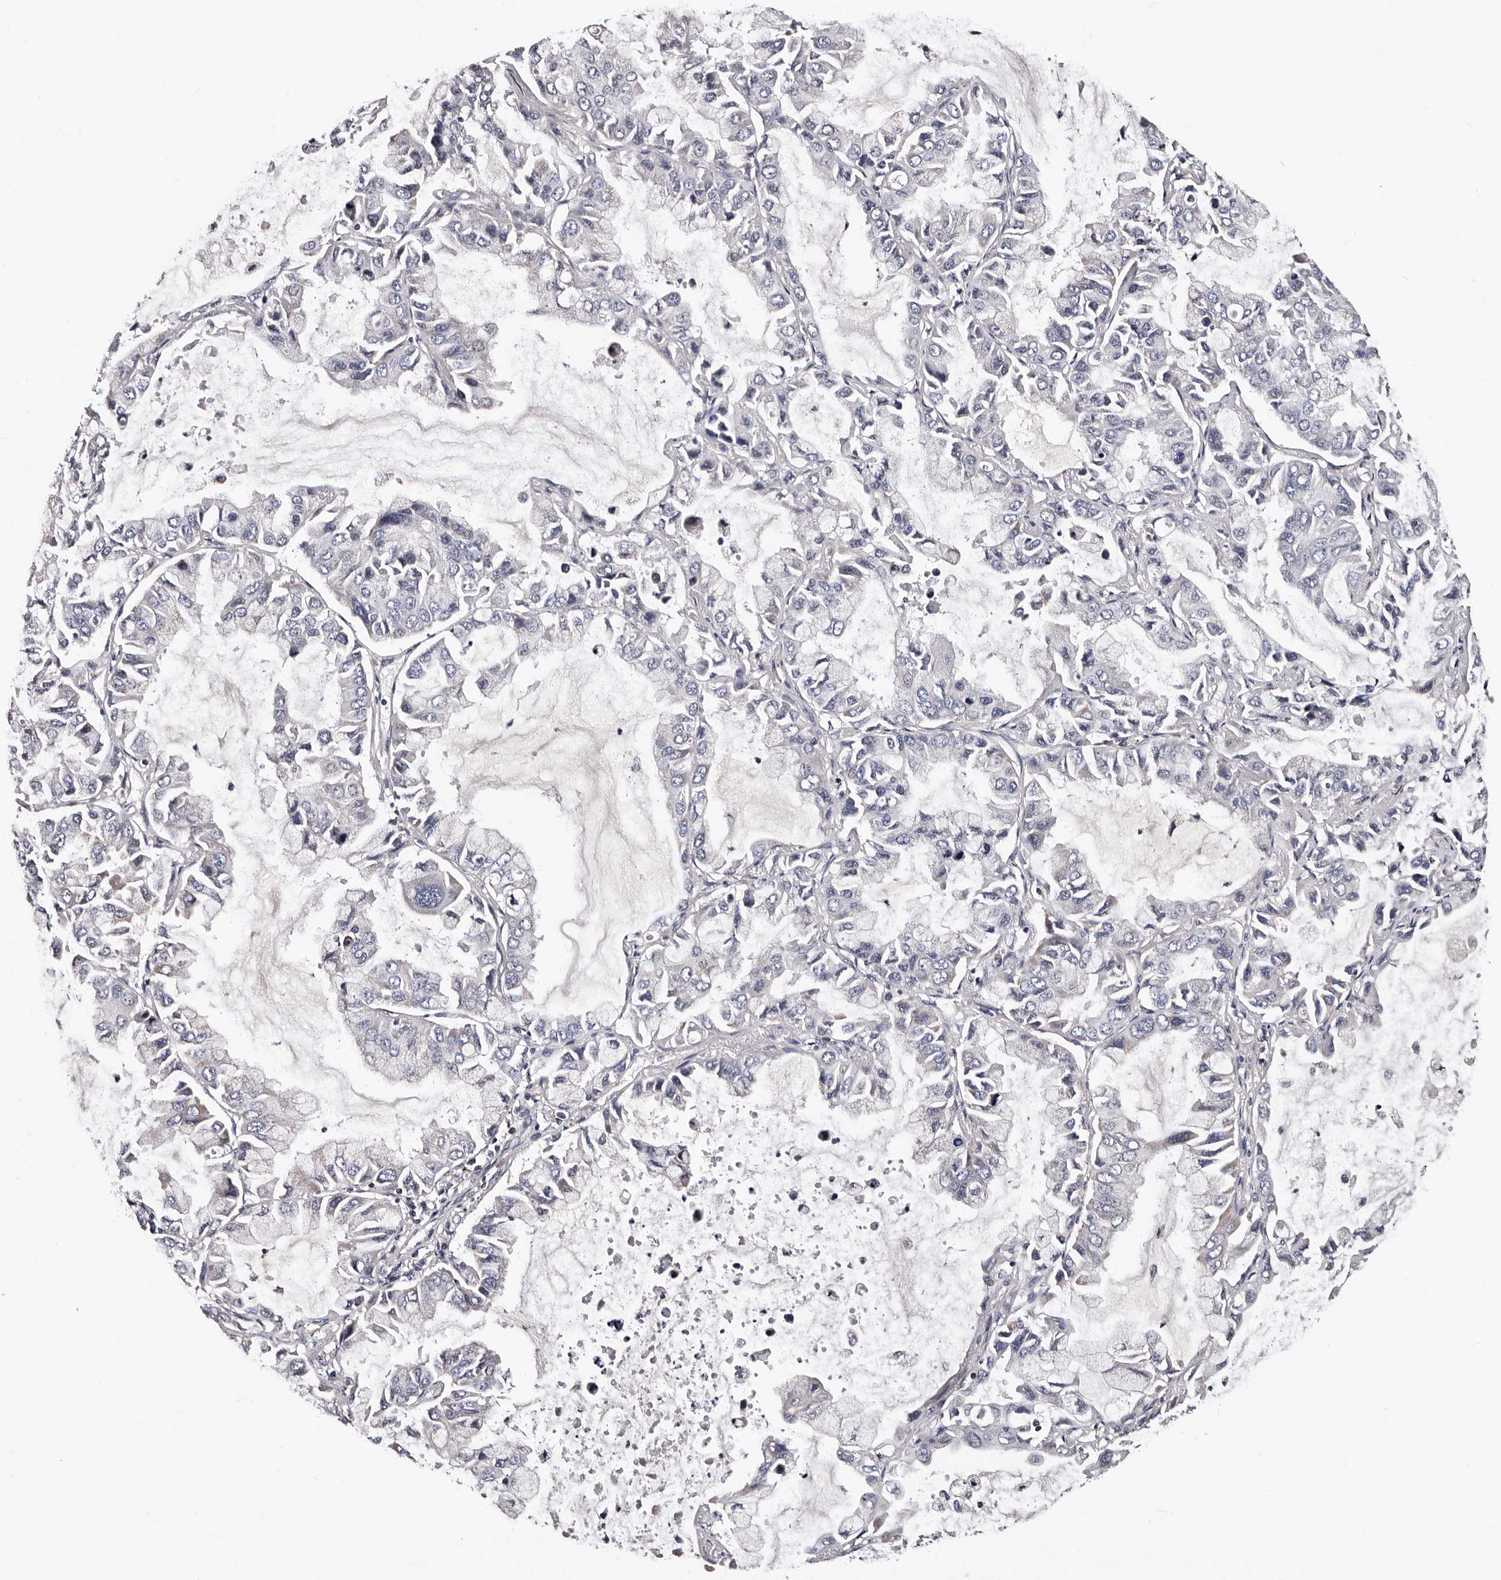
{"staining": {"intensity": "negative", "quantity": "none", "location": "none"}, "tissue": "lung cancer", "cell_type": "Tumor cells", "image_type": "cancer", "snomed": [{"axis": "morphology", "description": "Adenocarcinoma, NOS"}, {"axis": "topography", "description": "Lung"}], "caption": "The image exhibits no significant positivity in tumor cells of lung adenocarcinoma.", "gene": "TAF4B", "patient": {"sex": "male", "age": 64}}